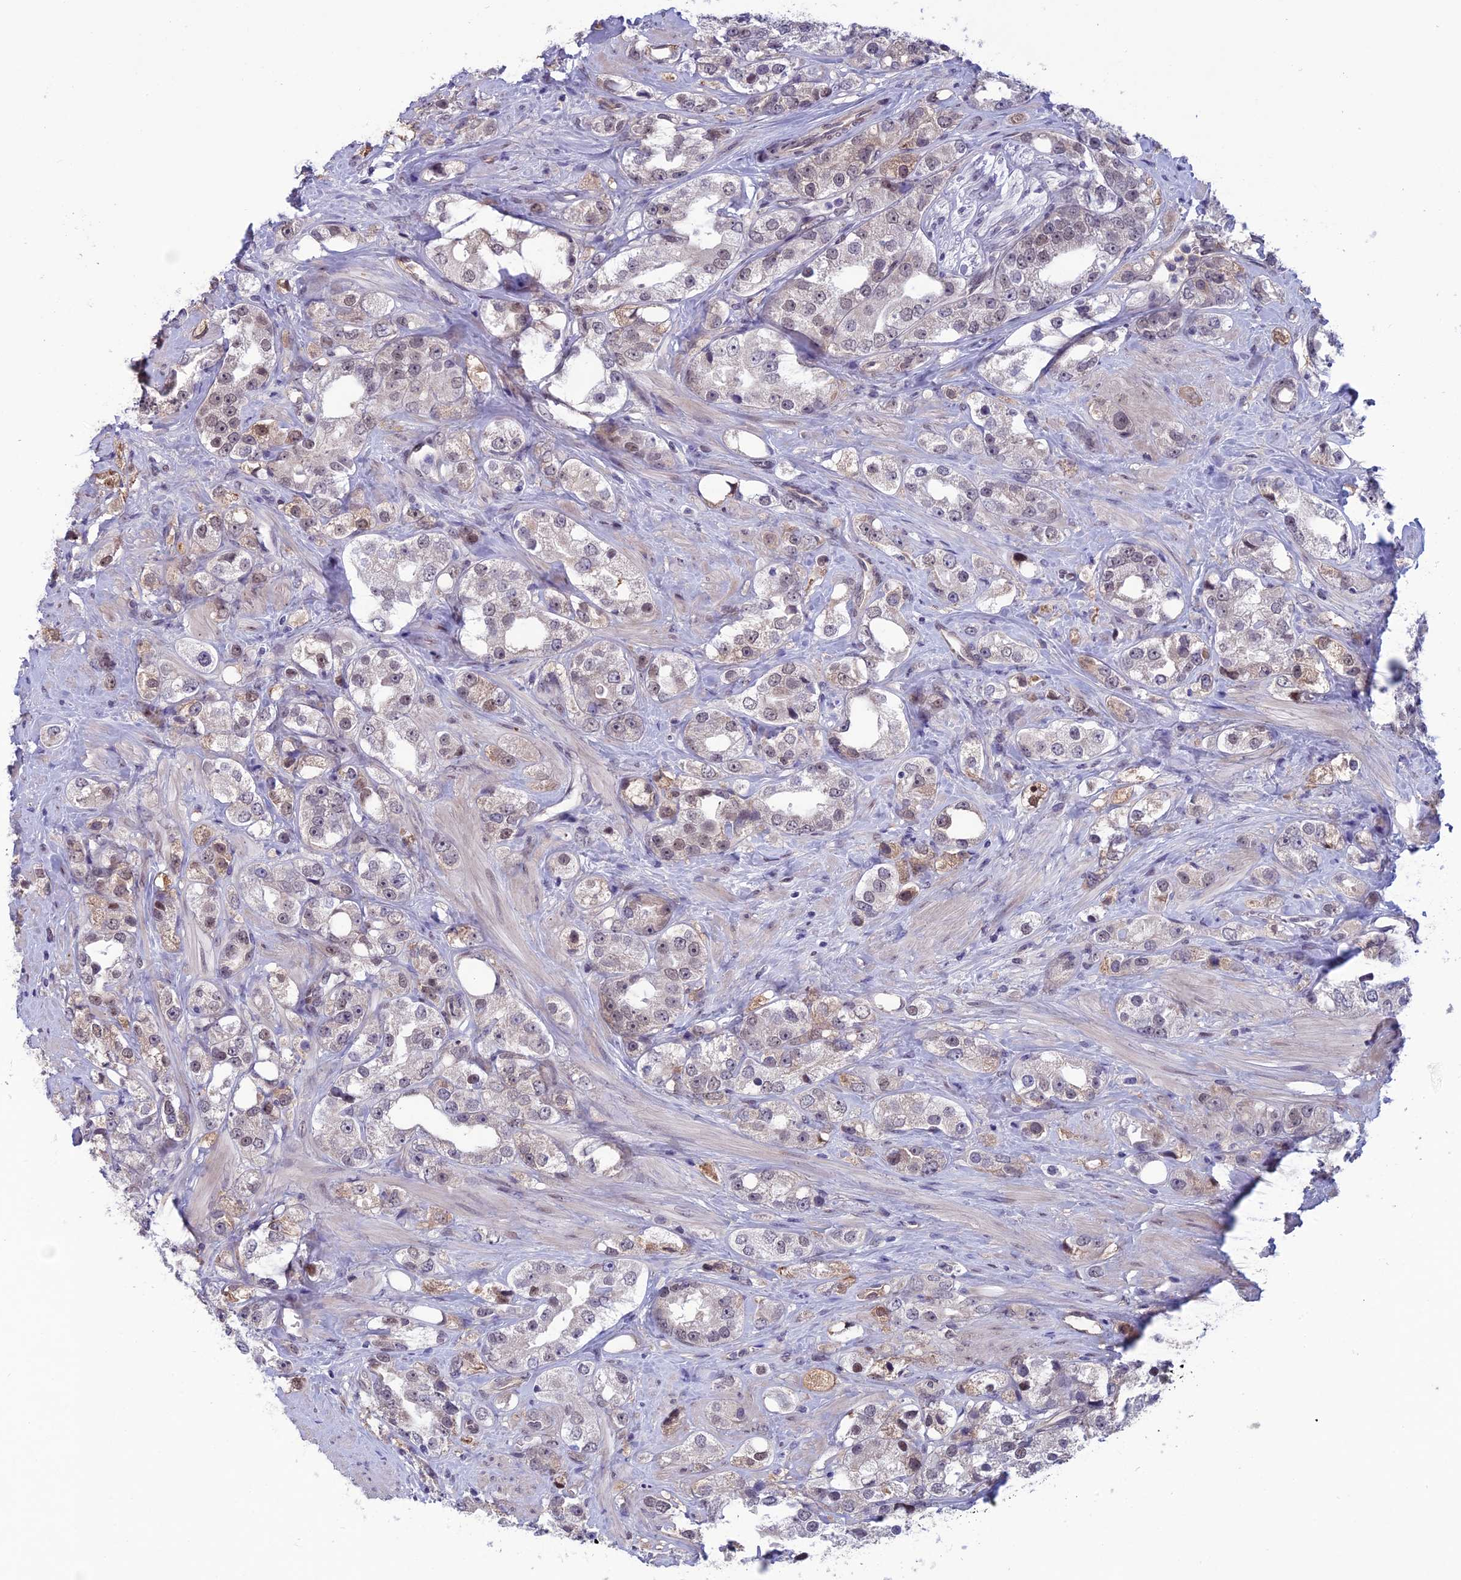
{"staining": {"intensity": "moderate", "quantity": "<25%", "location": "cytoplasmic/membranous,nuclear"}, "tissue": "prostate cancer", "cell_type": "Tumor cells", "image_type": "cancer", "snomed": [{"axis": "morphology", "description": "Adenocarcinoma, NOS"}, {"axis": "topography", "description": "Prostate"}], "caption": "Adenocarcinoma (prostate) stained with a protein marker displays moderate staining in tumor cells.", "gene": "FKBPL", "patient": {"sex": "male", "age": 79}}